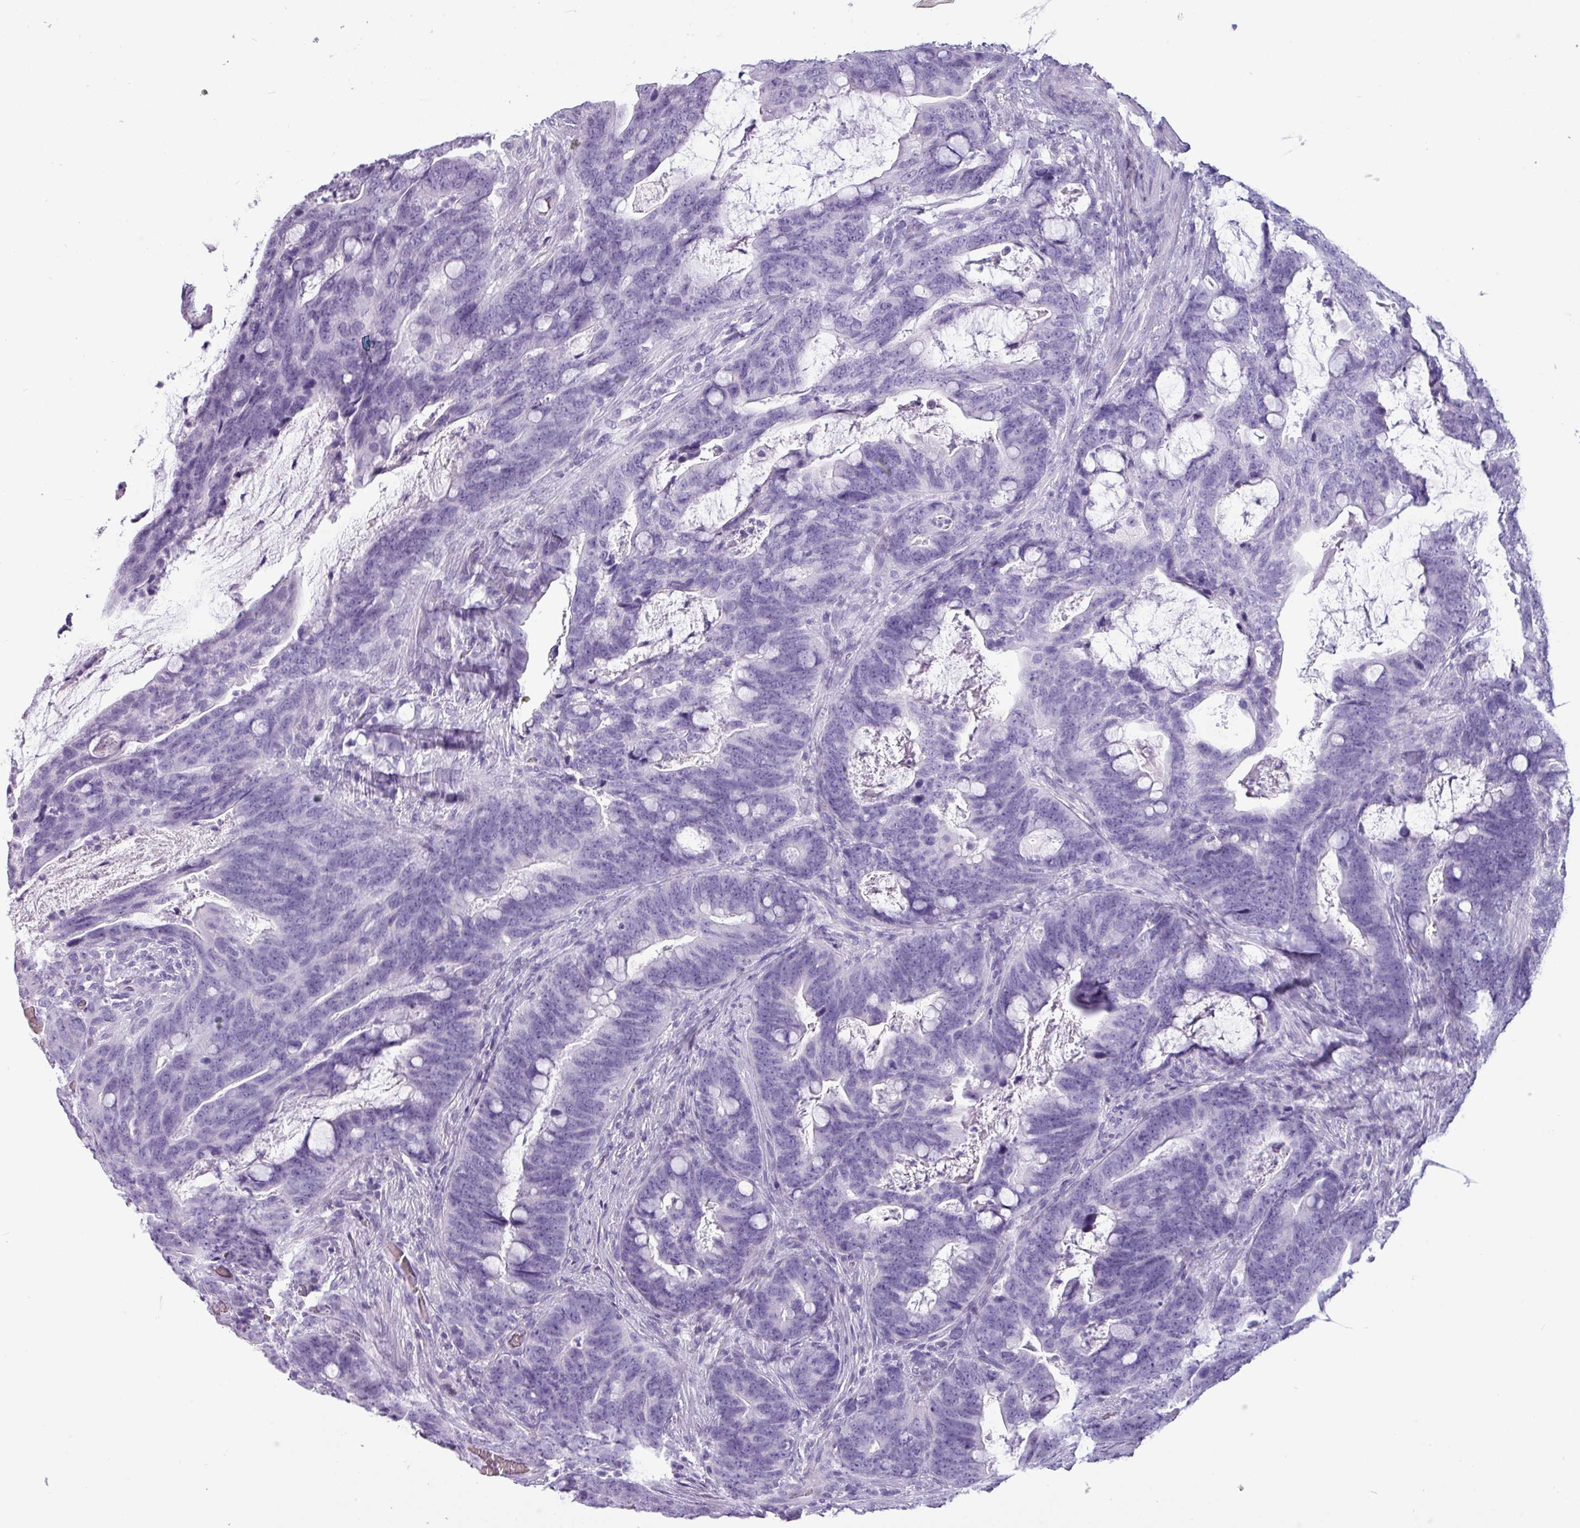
{"staining": {"intensity": "negative", "quantity": "none", "location": "none"}, "tissue": "colorectal cancer", "cell_type": "Tumor cells", "image_type": "cancer", "snomed": [{"axis": "morphology", "description": "Adenocarcinoma, NOS"}, {"axis": "topography", "description": "Colon"}], "caption": "IHC of human colorectal cancer reveals no positivity in tumor cells.", "gene": "CRYBB2", "patient": {"sex": "female", "age": 82}}